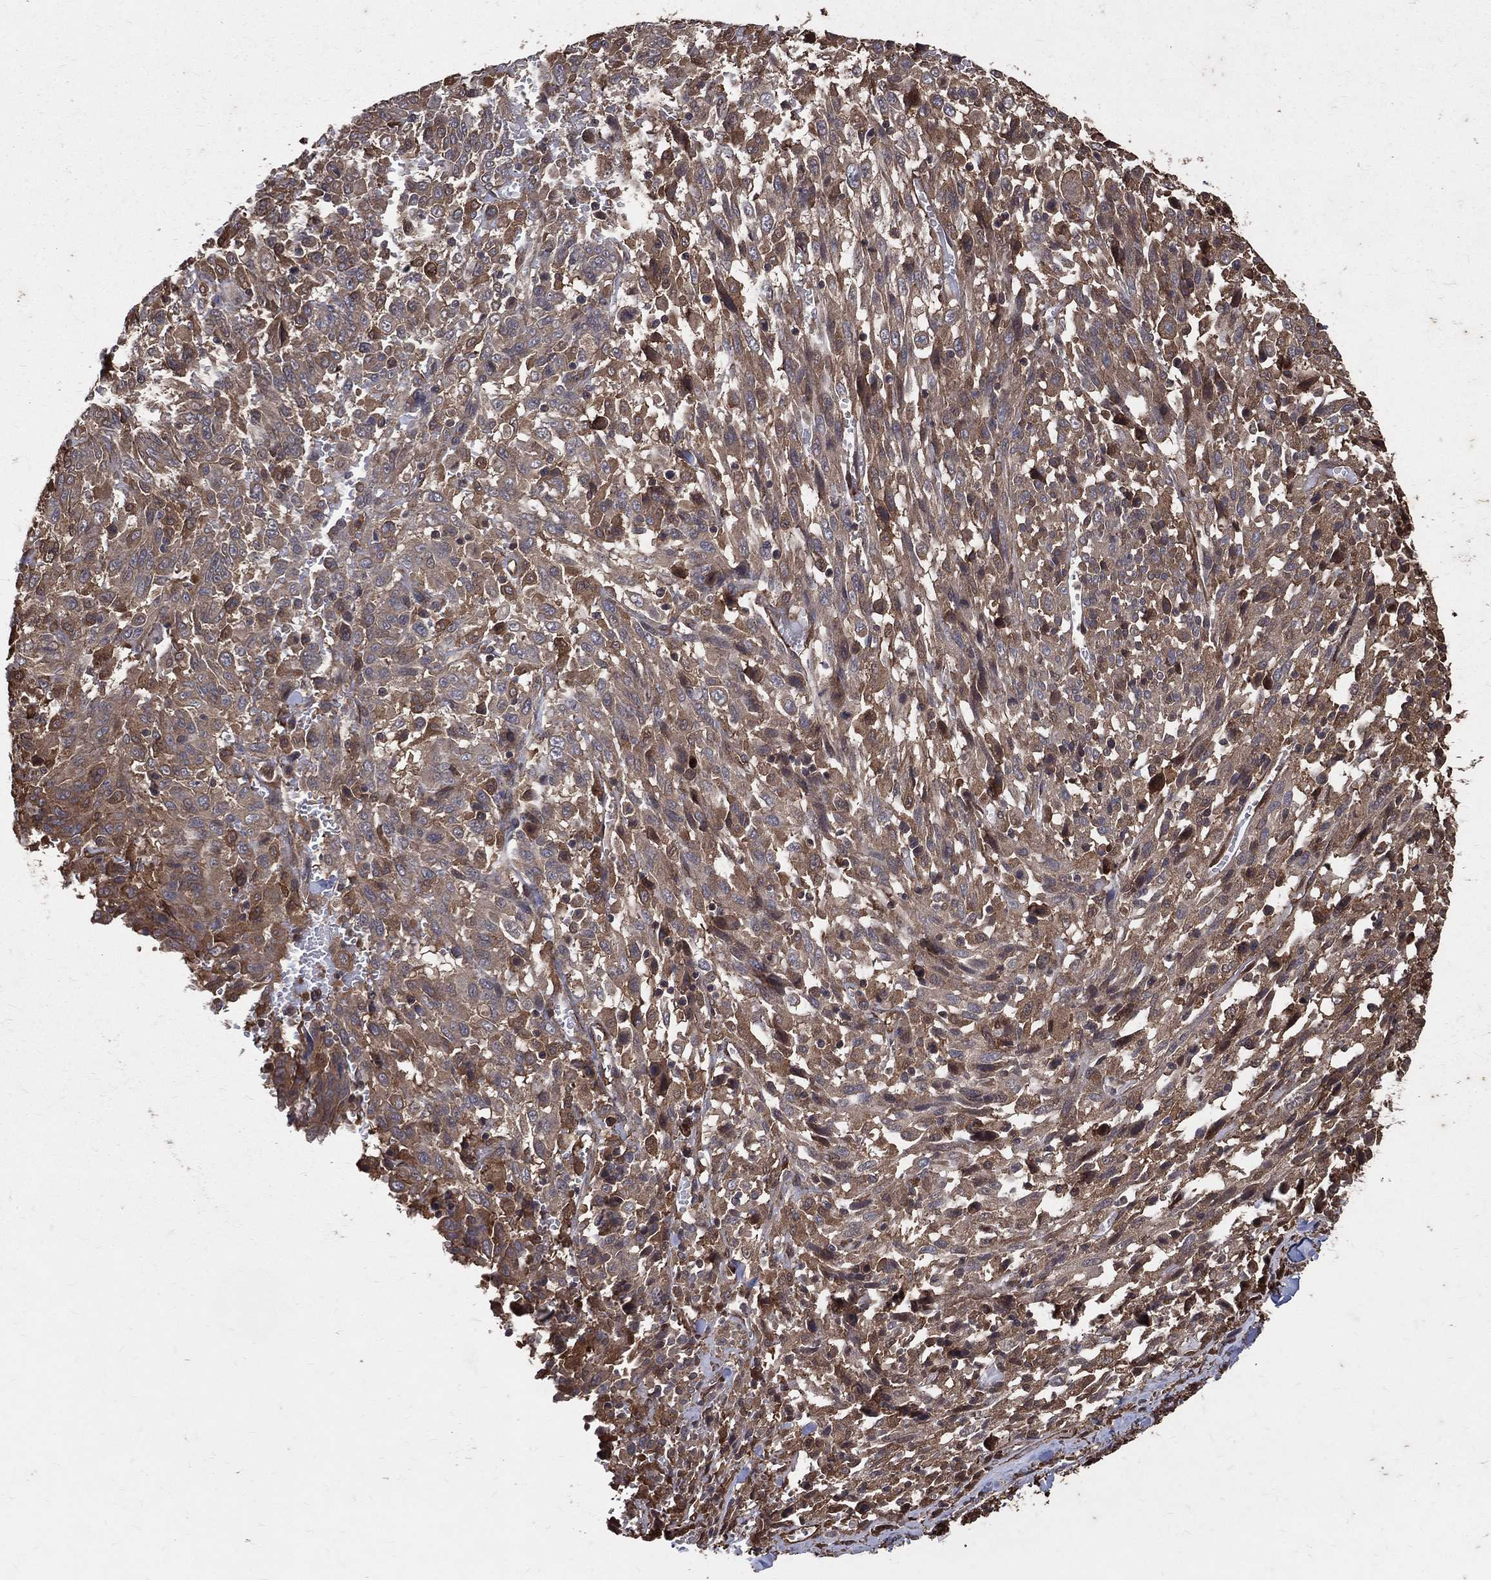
{"staining": {"intensity": "moderate", "quantity": "25%-75%", "location": "cytoplasmic/membranous"}, "tissue": "melanoma", "cell_type": "Tumor cells", "image_type": "cancer", "snomed": [{"axis": "morphology", "description": "Malignant melanoma, NOS"}, {"axis": "topography", "description": "Skin"}], "caption": "Human malignant melanoma stained for a protein (brown) shows moderate cytoplasmic/membranous positive expression in about 25%-75% of tumor cells.", "gene": "DPYSL2", "patient": {"sex": "female", "age": 91}}